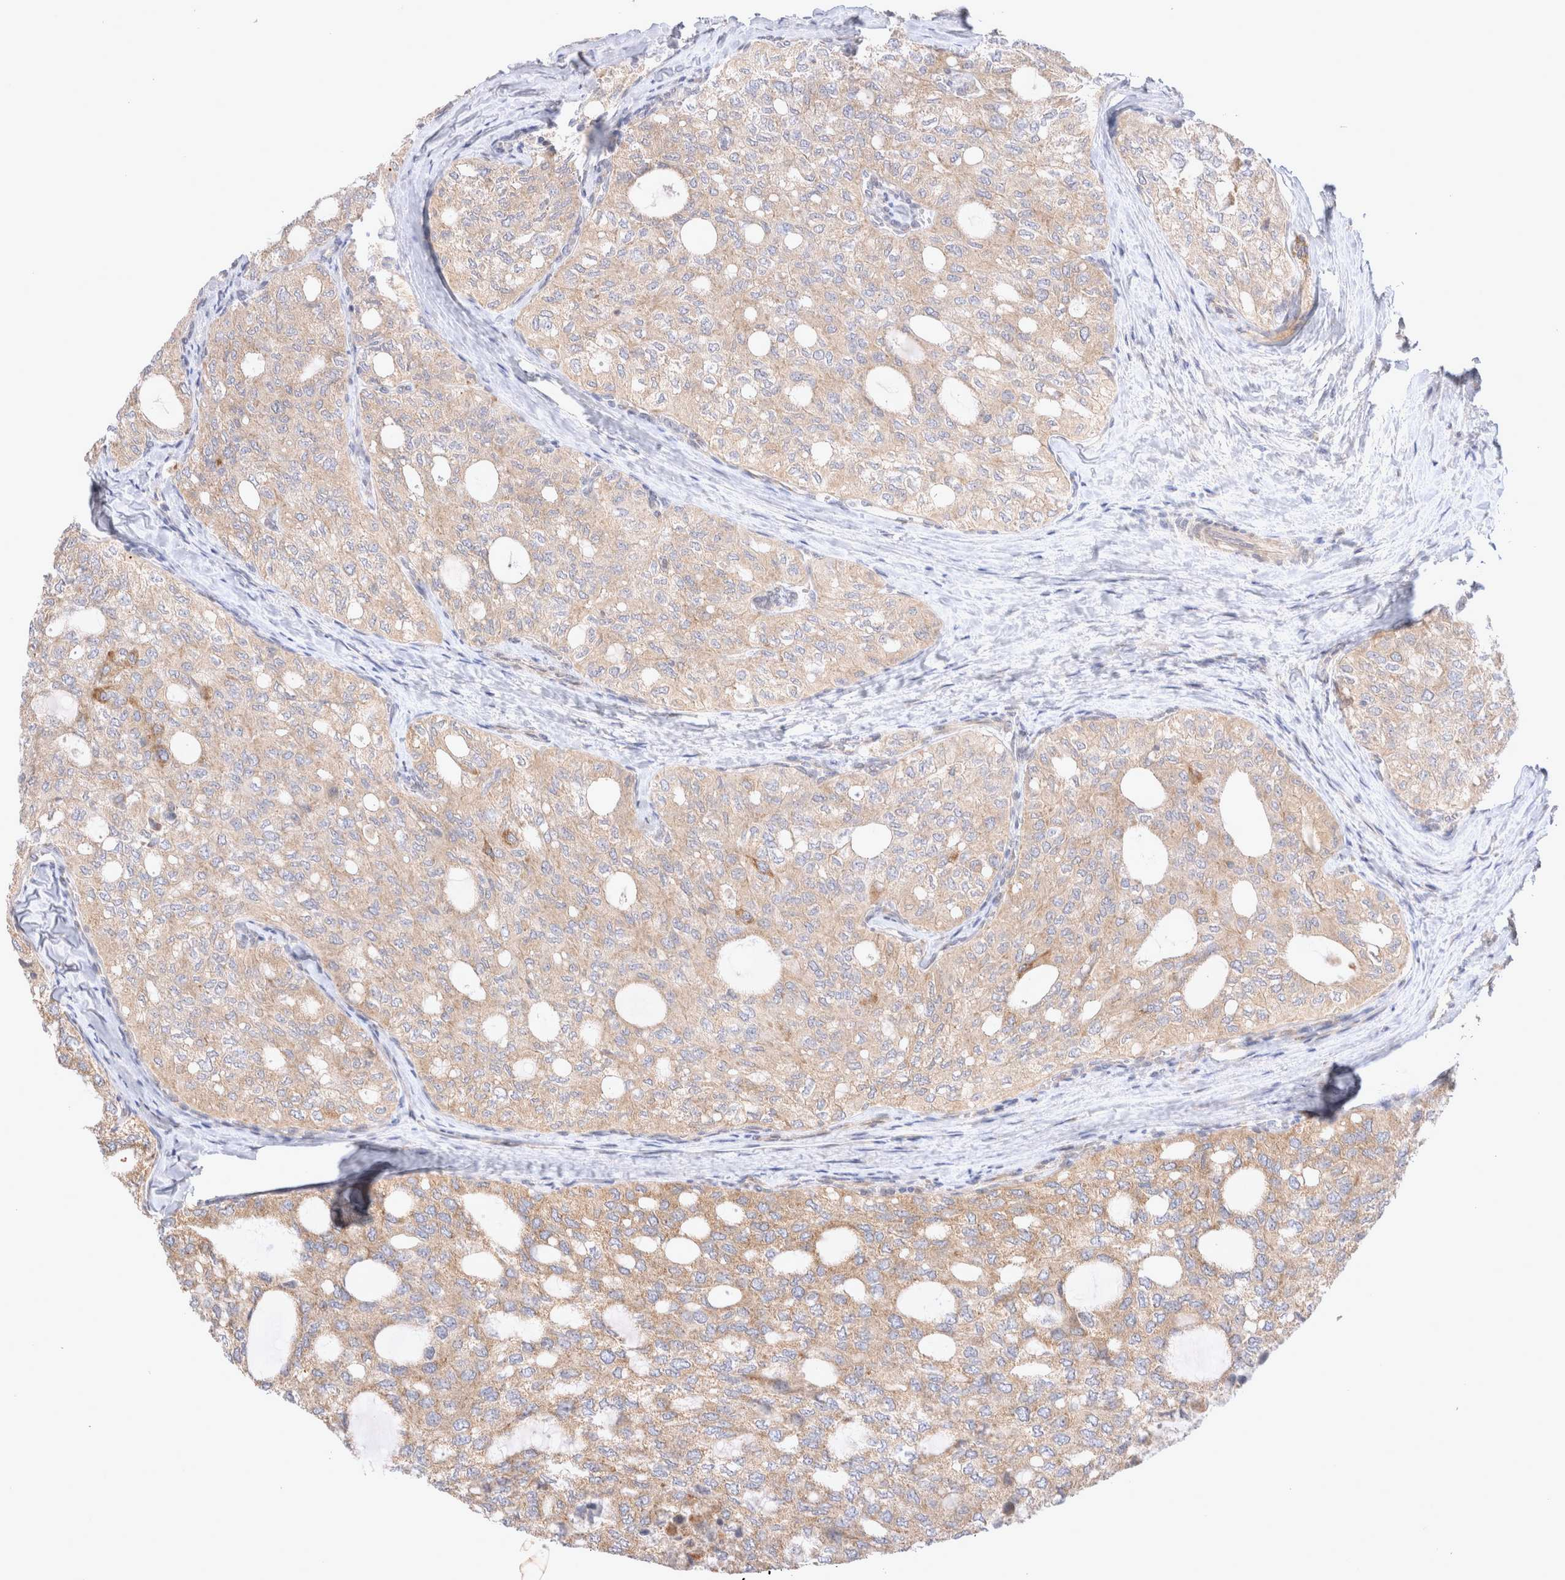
{"staining": {"intensity": "weak", "quantity": ">75%", "location": "cytoplasmic/membranous"}, "tissue": "thyroid cancer", "cell_type": "Tumor cells", "image_type": "cancer", "snomed": [{"axis": "morphology", "description": "Follicular adenoma carcinoma, NOS"}, {"axis": "topography", "description": "Thyroid gland"}], "caption": "IHC micrograph of human thyroid follicular adenoma carcinoma stained for a protein (brown), which displays low levels of weak cytoplasmic/membranous expression in approximately >75% of tumor cells.", "gene": "NPC1", "patient": {"sex": "male", "age": 75}}